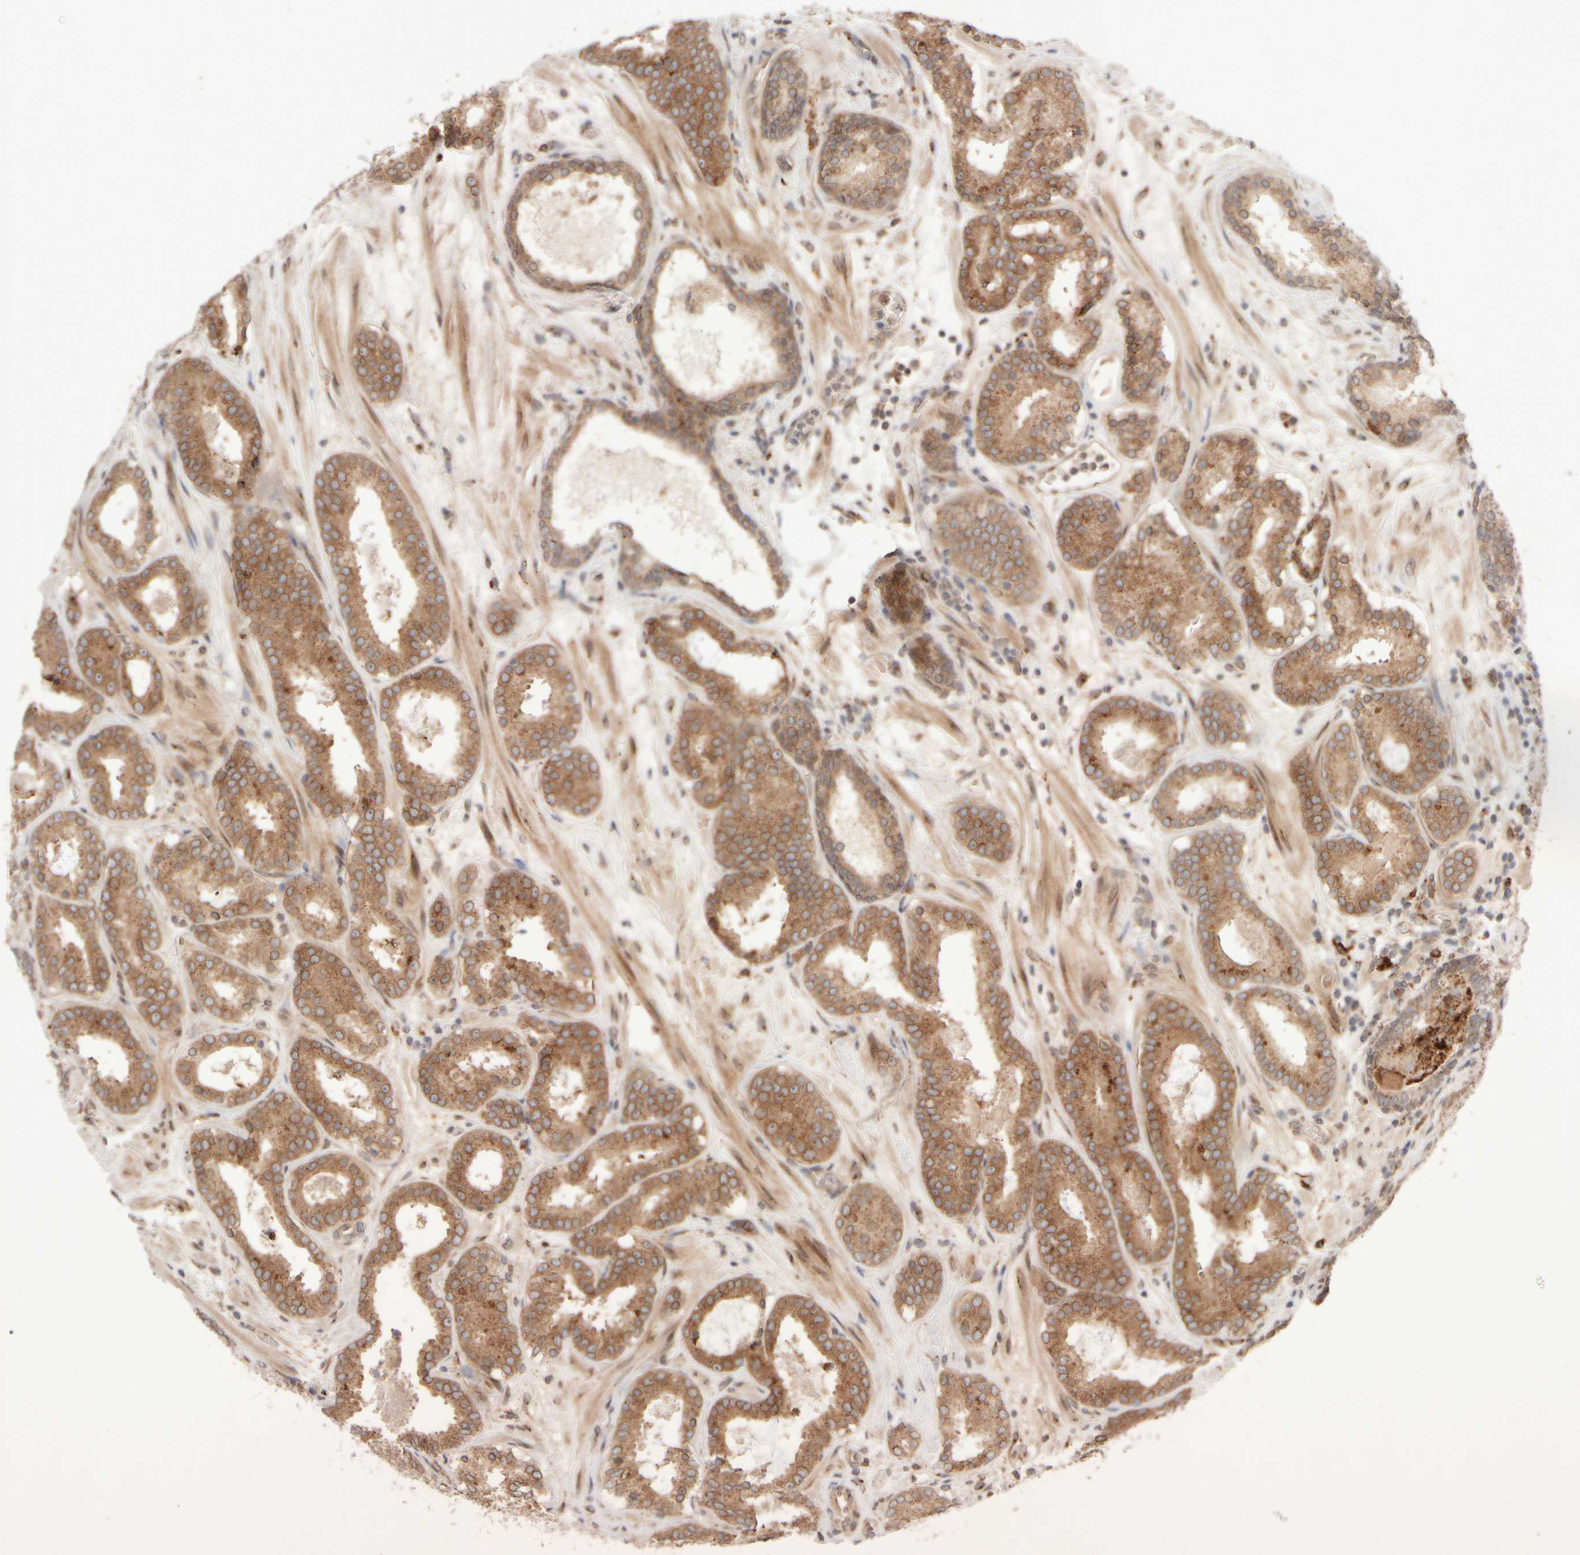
{"staining": {"intensity": "moderate", "quantity": ">75%", "location": "cytoplasmic/membranous"}, "tissue": "prostate cancer", "cell_type": "Tumor cells", "image_type": "cancer", "snomed": [{"axis": "morphology", "description": "Adenocarcinoma, Low grade"}, {"axis": "topography", "description": "Prostate"}], "caption": "Protein staining reveals moderate cytoplasmic/membranous positivity in approximately >75% of tumor cells in prostate cancer.", "gene": "GCN1", "patient": {"sex": "male", "age": 69}}